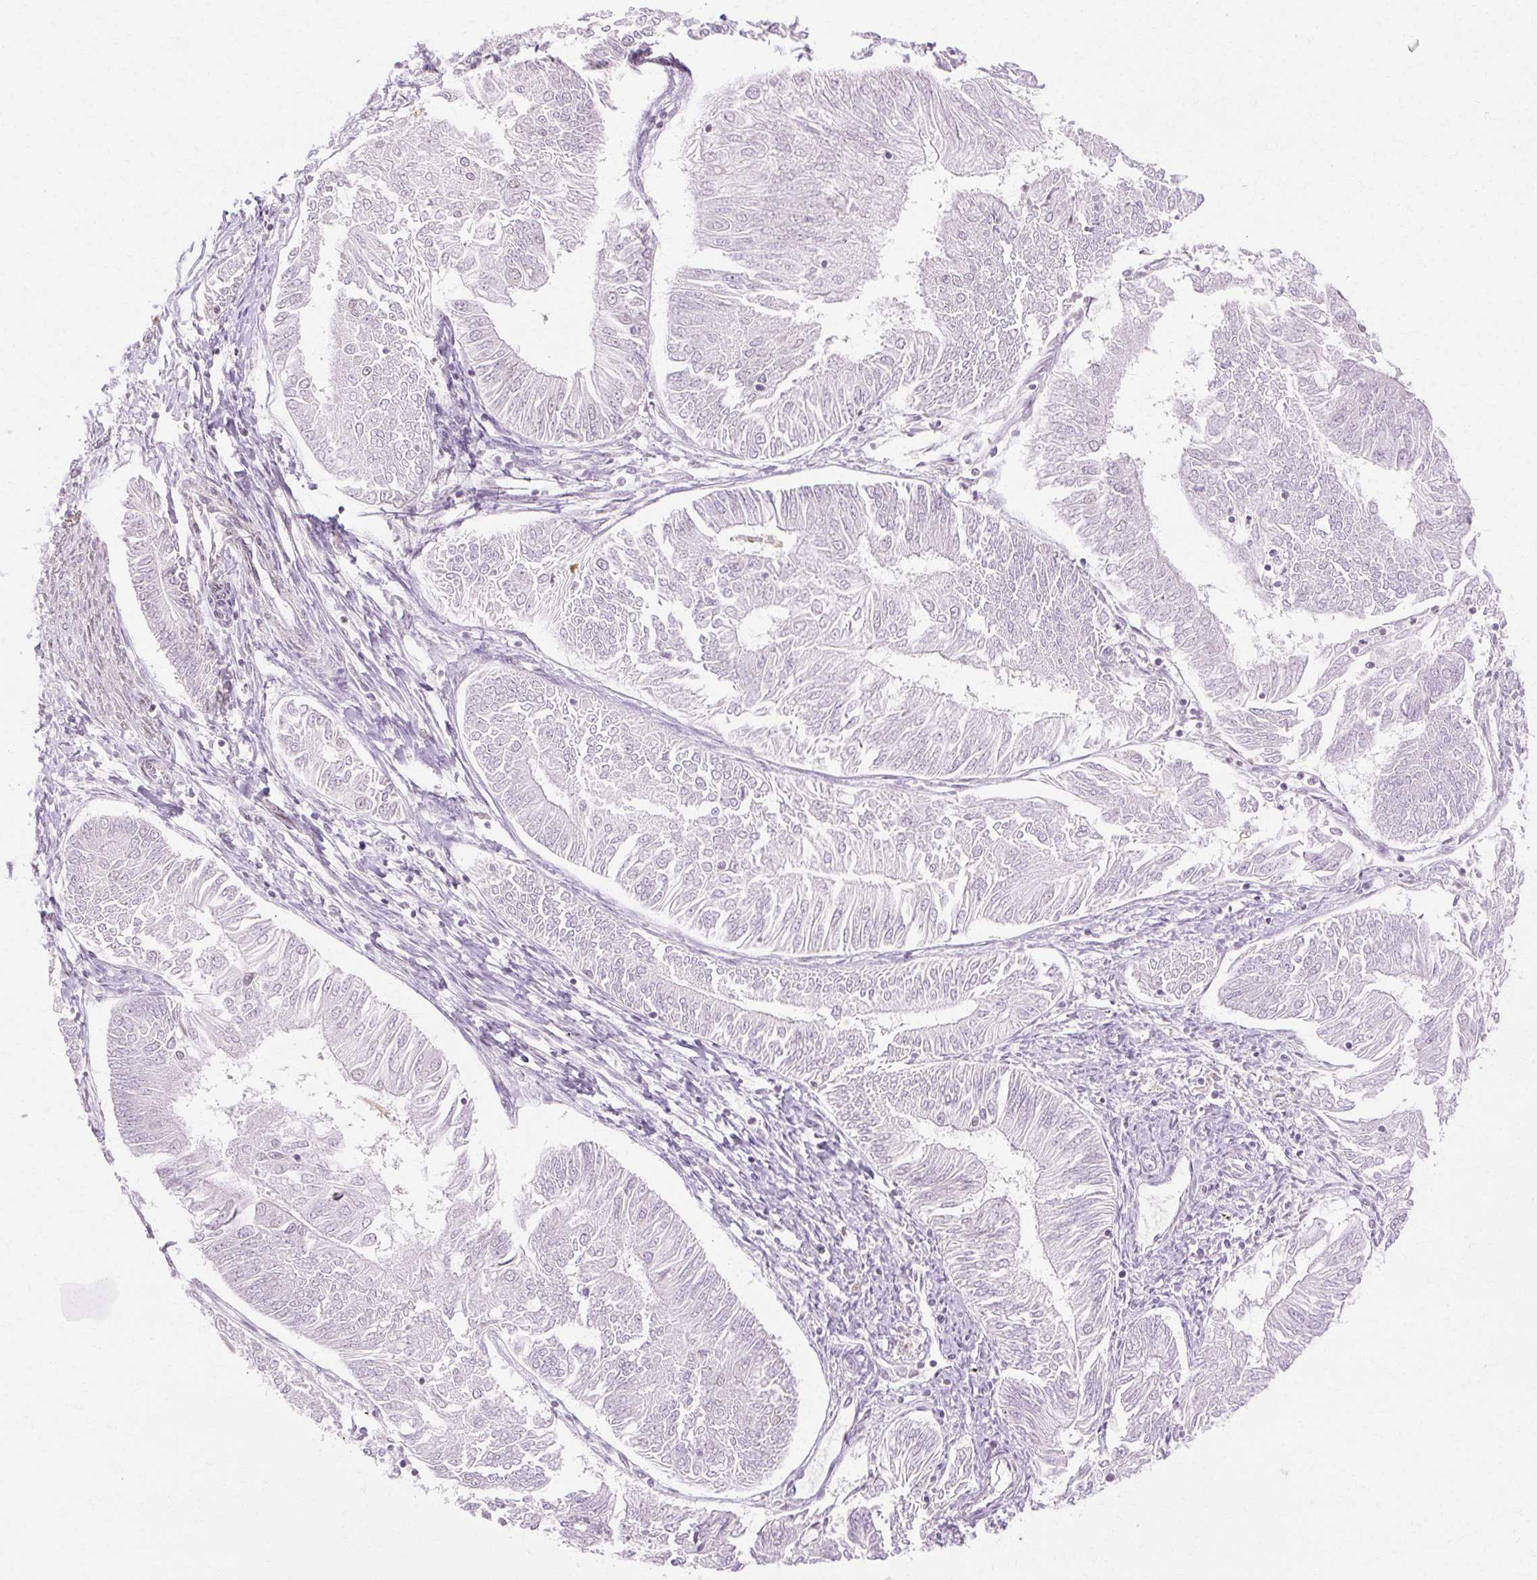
{"staining": {"intensity": "negative", "quantity": "none", "location": "none"}, "tissue": "endometrial cancer", "cell_type": "Tumor cells", "image_type": "cancer", "snomed": [{"axis": "morphology", "description": "Adenocarcinoma, NOS"}, {"axis": "topography", "description": "Endometrium"}], "caption": "There is no significant expression in tumor cells of adenocarcinoma (endometrial).", "gene": "C3orf49", "patient": {"sex": "female", "age": 58}}